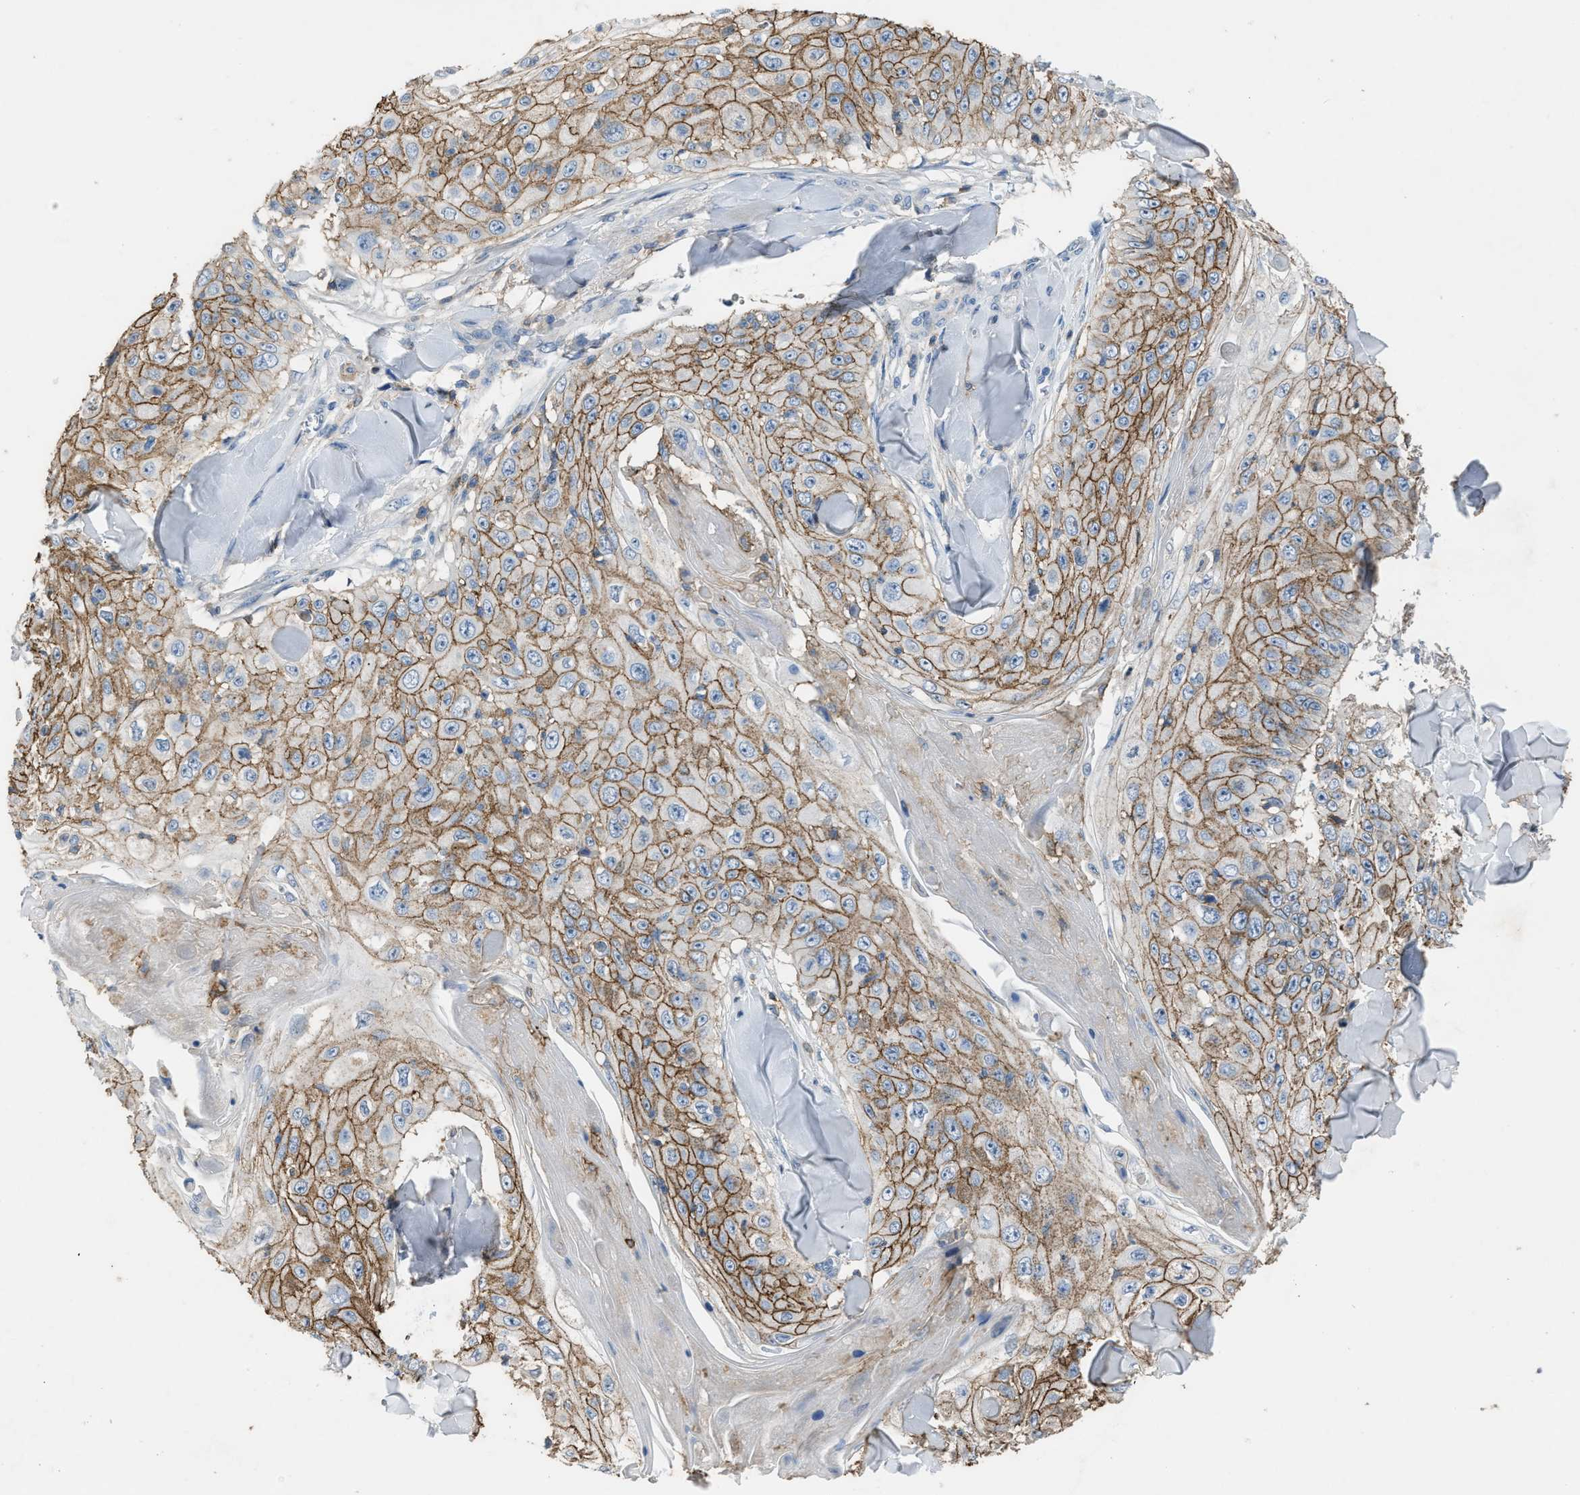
{"staining": {"intensity": "moderate", "quantity": ">75%", "location": "cytoplasmic/membranous"}, "tissue": "skin cancer", "cell_type": "Tumor cells", "image_type": "cancer", "snomed": [{"axis": "morphology", "description": "Squamous cell carcinoma, NOS"}, {"axis": "topography", "description": "Skin"}], "caption": "Protein staining of skin squamous cell carcinoma tissue displays moderate cytoplasmic/membranous staining in about >75% of tumor cells. (DAB IHC, brown staining for protein, blue staining for nuclei).", "gene": "OR51E1", "patient": {"sex": "male", "age": 86}}